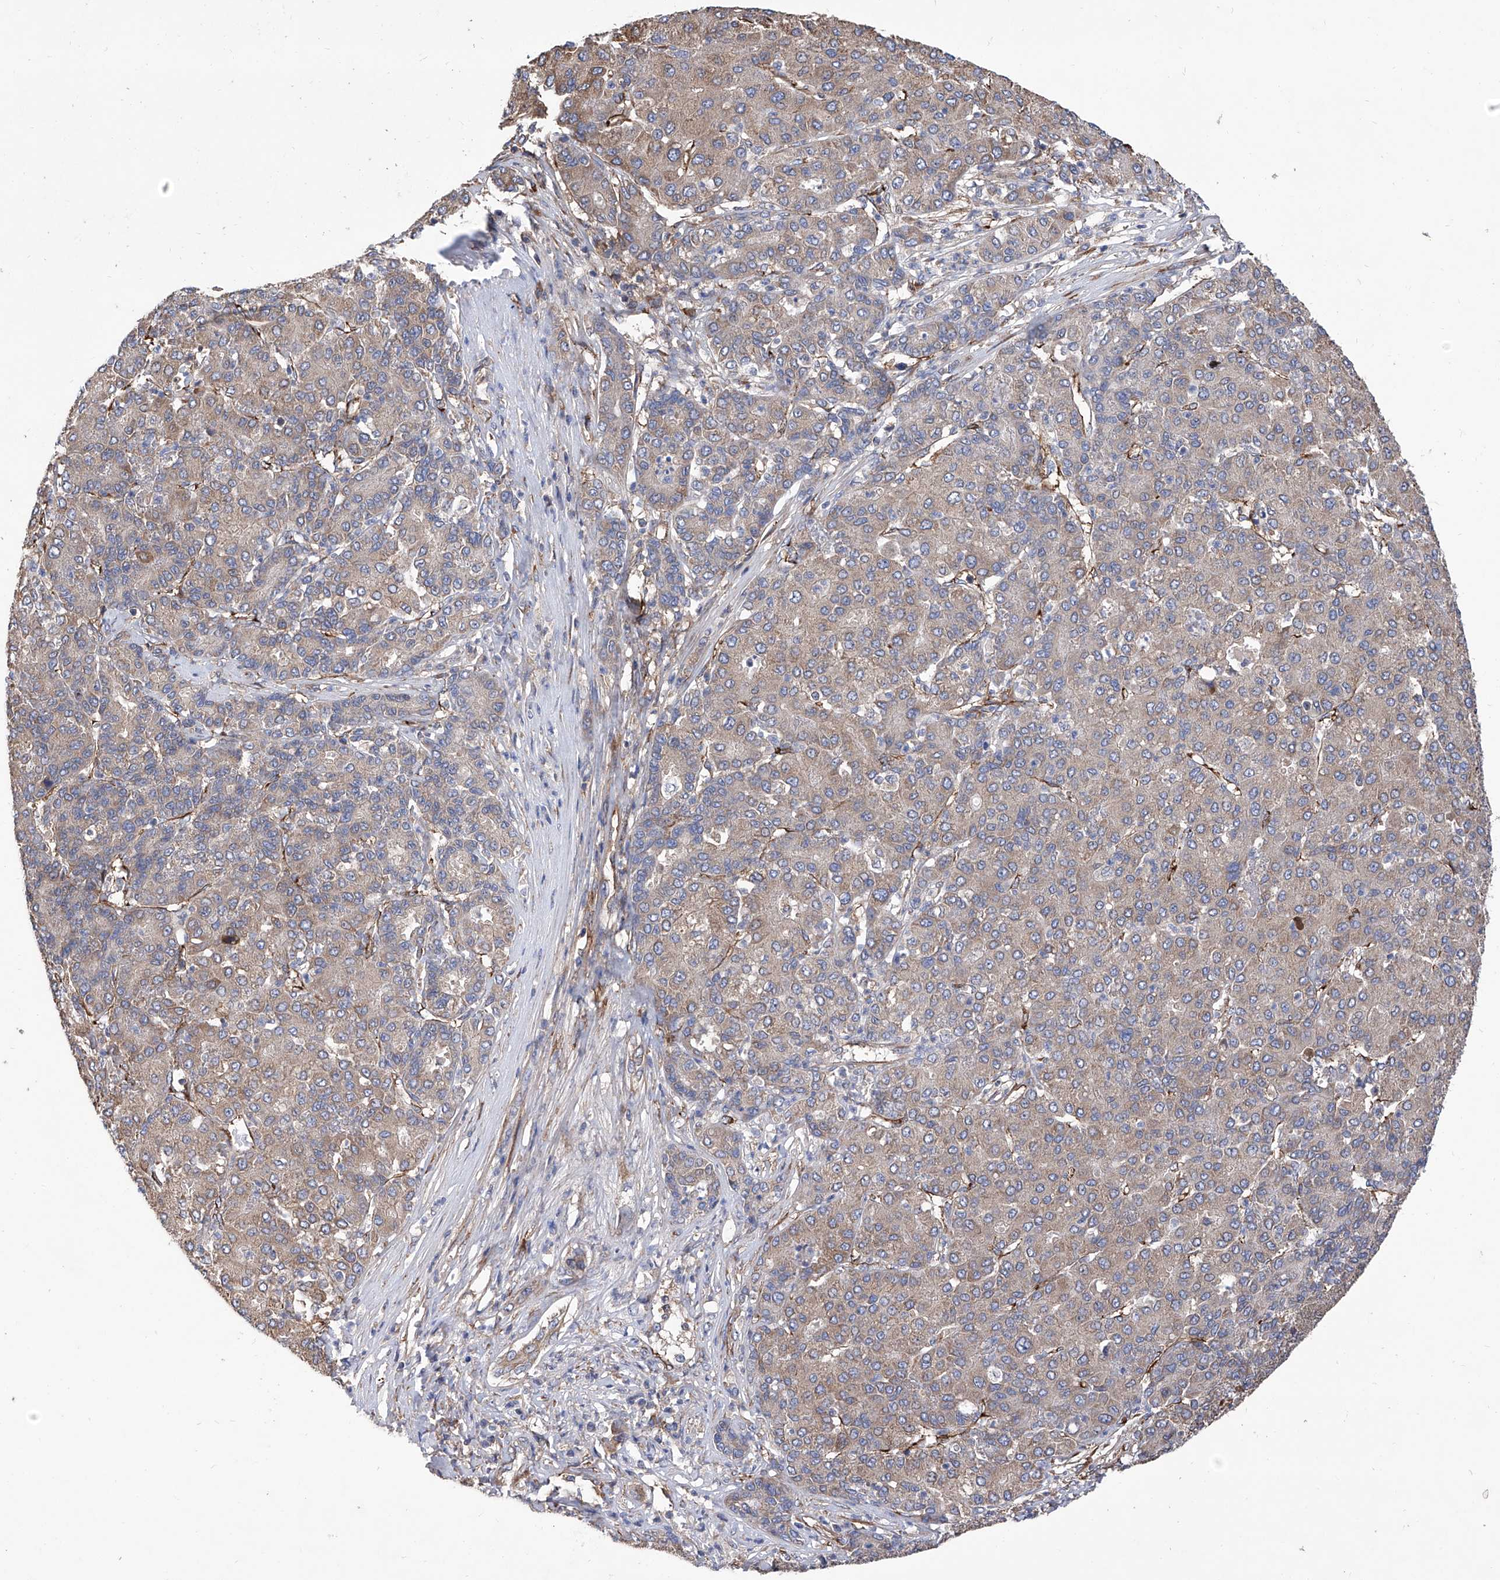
{"staining": {"intensity": "weak", "quantity": ">75%", "location": "cytoplasmic/membranous"}, "tissue": "liver cancer", "cell_type": "Tumor cells", "image_type": "cancer", "snomed": [{"axis": "morphology", "description": "Carcinoma, Hepatocellular, NOS"}, {"axis": "topography", "description": "Liver"}], "caption": "High-magnification brightfield microscopy of liver cancer (hepatocellular carcinoma) stained with DAB (brown) and counterstained with hematoxylin (blue). tumor cells exhibit weak cytoplasmic/membranous staining is present in approximately>75% of cells.", "gene": "INPP5B", "patient": {"sex": "male", "age": 65}}